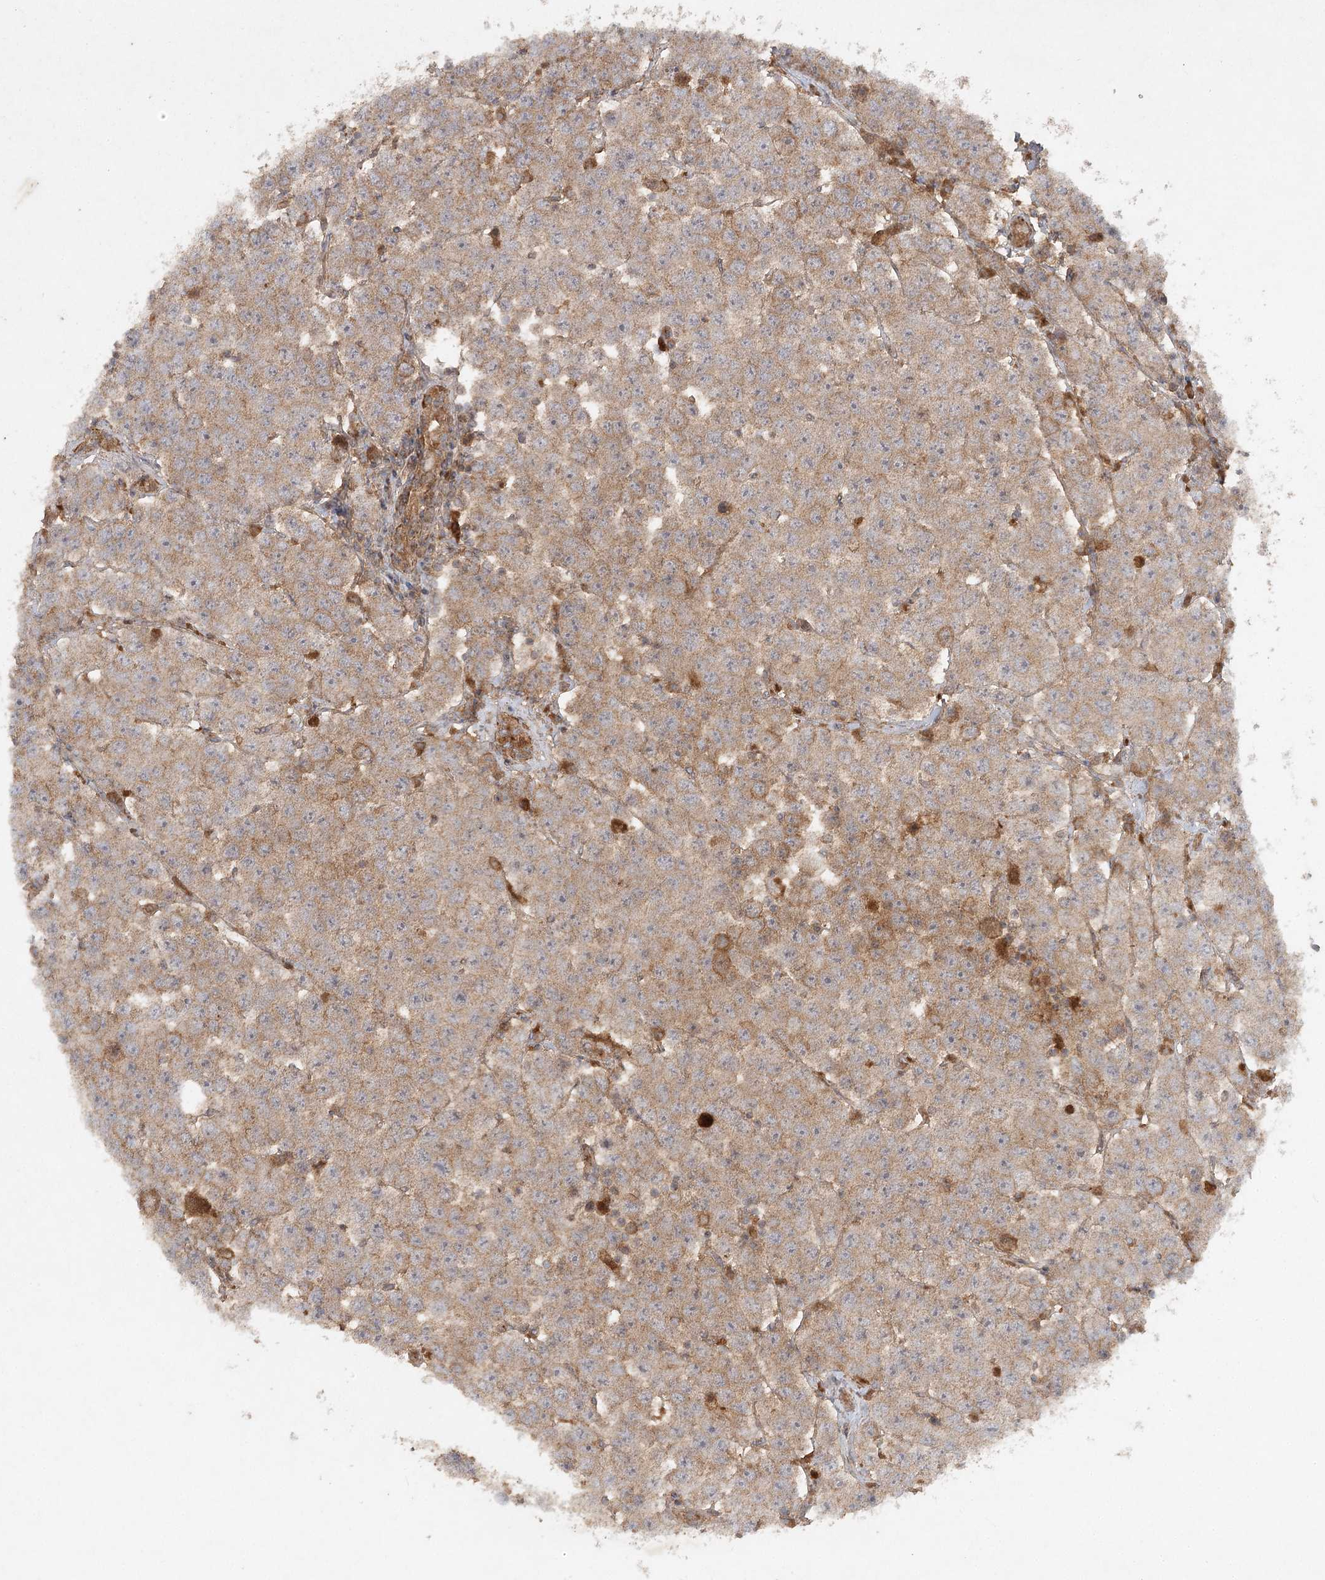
{"staining": {"intensity": "weak", "quantity": ">75%", "location": "cytoplasmic/membranous"}, "tissue": "testis cancer", "cell_type": "Tumor cells", "image_type": "cancer", "snomed": [{"axis": "morphology", "description": "Seminoma, NOS"}, {"axis": "topography", "description": "Testis"}], "caption": "An immunohistochemistry histopathology image of neoplastic tissue is shown. Protein staining in brown labels weak cytoplasmic/membranous positivity in seminoma (testis) within tumor cells. Using DAB (3,3'-diaminobenzidine) (brown) and hematoxylin (blue) stains, captured at high magnification using brightfield microscopy.", "gene": "ARL13A", "patient": {"sex": "male", "age": 28}}